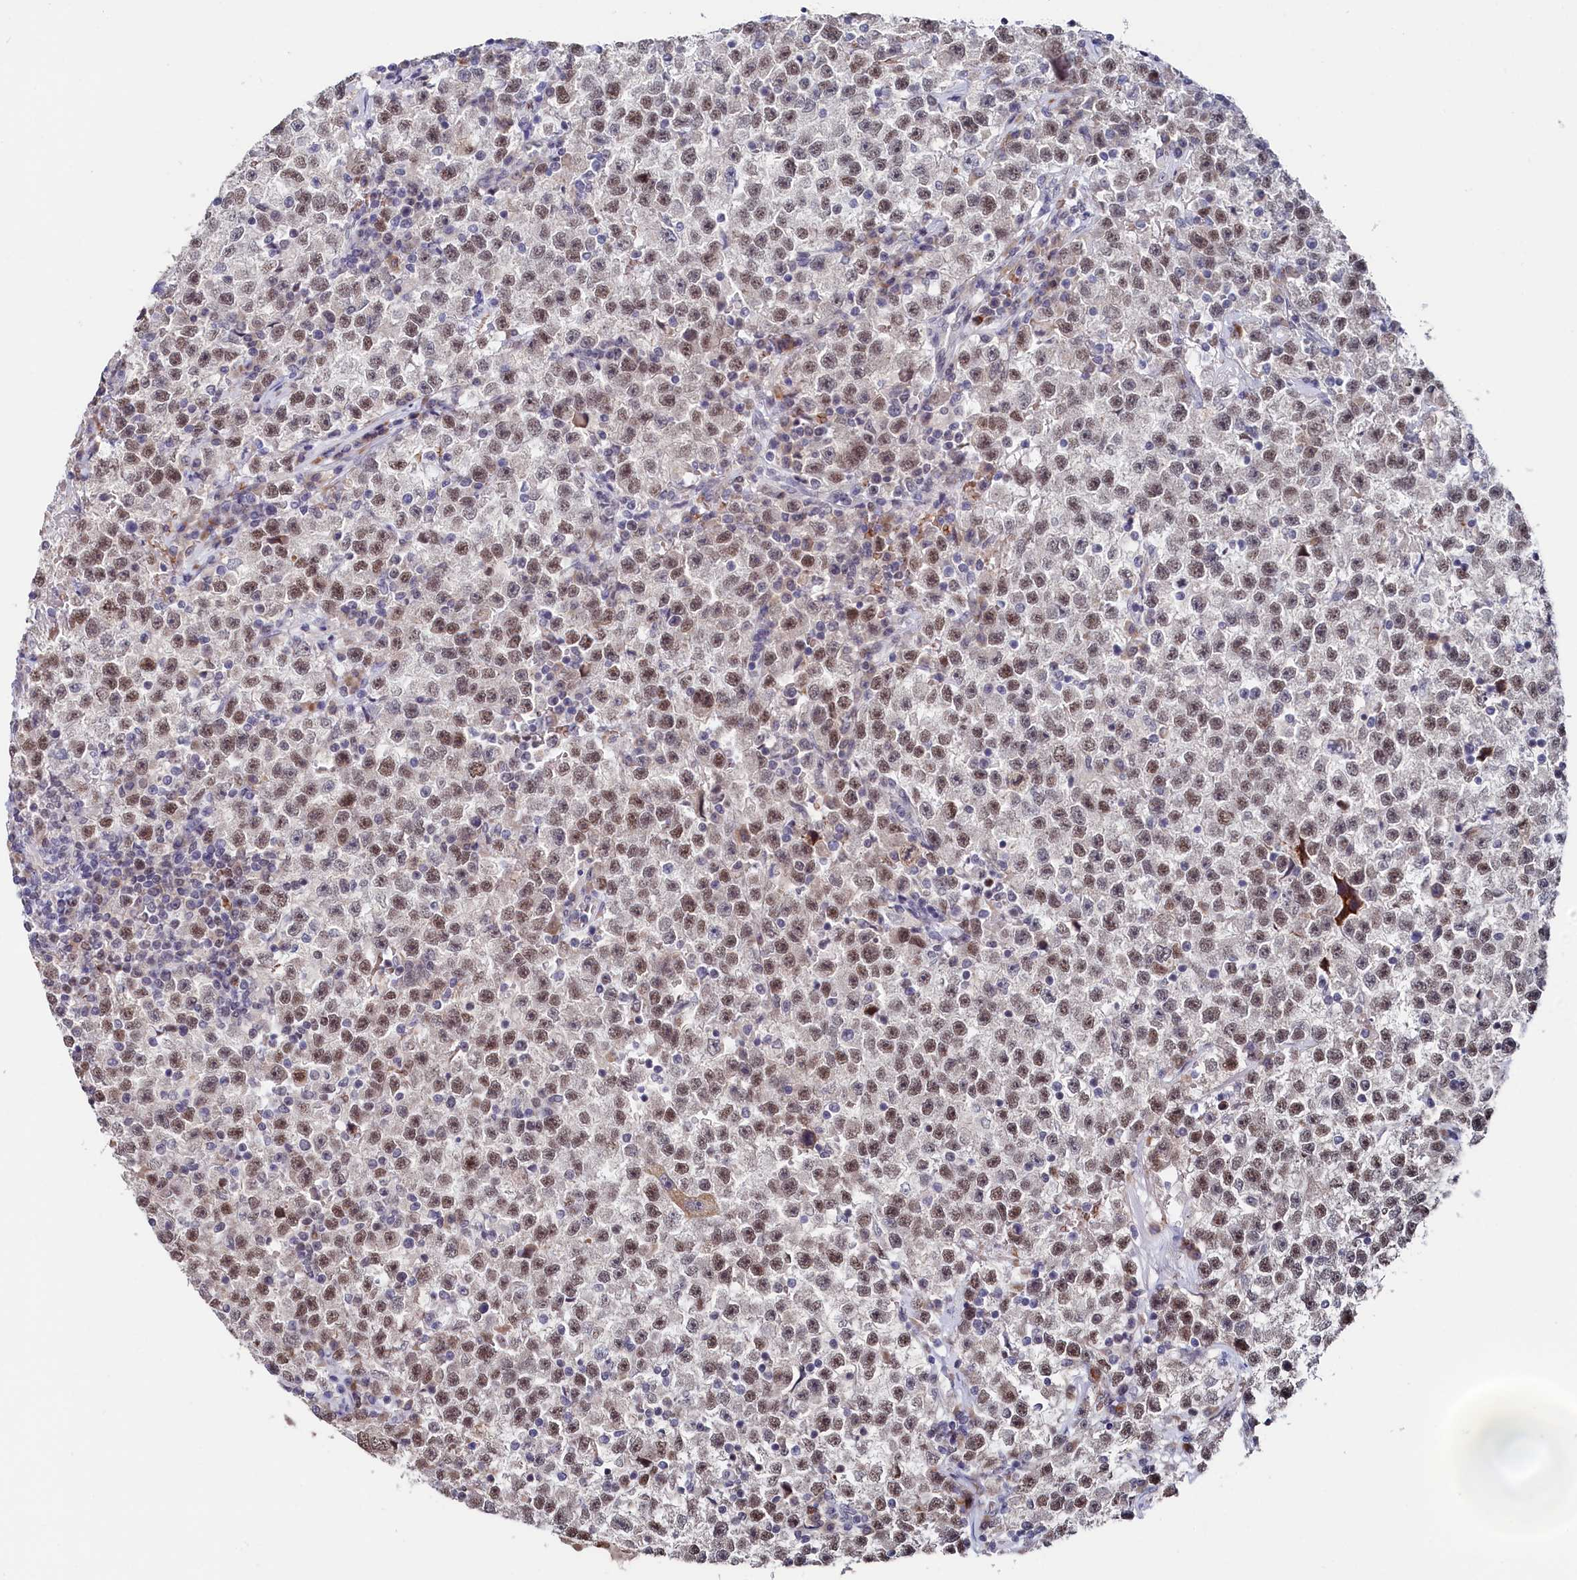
{"staining": {"intensity": "moderate", "quantity": ">75%", "location": "nuclear"}, "tissue": "testis cancer", "cell_type": "Tumor cells", "image_type": "cancer", "snomed": [{"axis": "morphology", "description": "Seminoma, NOS"}, {"axis": "topography", "description": "Testis"}], "caption": "High-power microscopy captured an immunohistochemistry photomicrograph of testis cancer, revealing moderate nuclear expression in about >75% of tumor cells.", "gene": "TIGD4", "patient": {"sex": "male", "age": 22}}